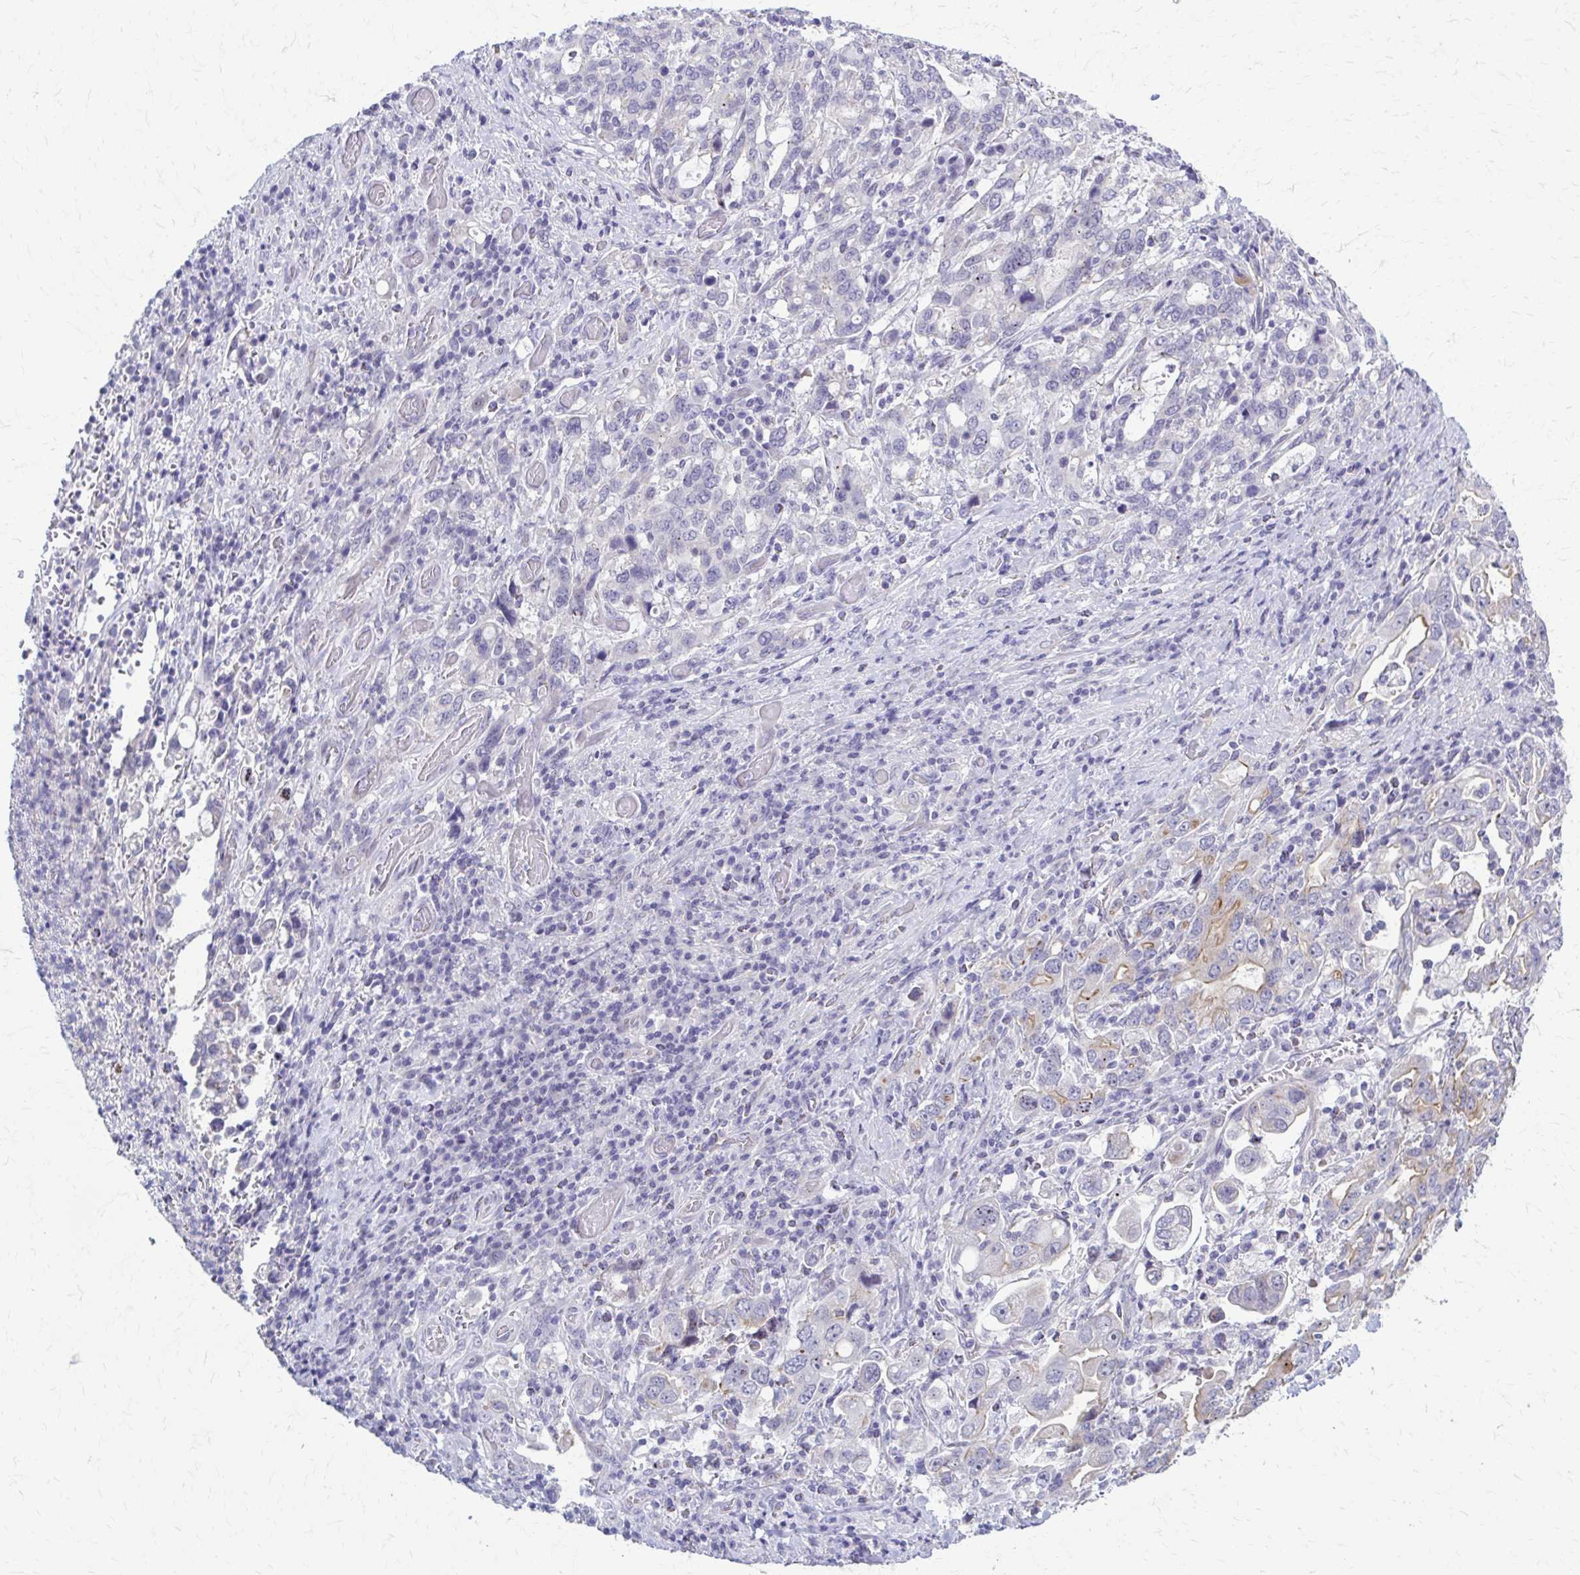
{"staining": {"intensity": "negative", "quantity": "none", "location": "none"}, "tissue": "stomach cancer", "cell_type": "Tumor cells", "image_type": "cancer", "snomed": [{"axis": "morphology", "description": "Adenocarcinoma, NOS"}, {"axis": "topography", "description": "Stomach, upper"}, {"axis": "topography", "description": "Stomach"}], "caption": "Human stomach cancer stained for a protein using immunohistochemistry (IHC) shows no positivity in tumor cells.", "gene": "RHOBTB2", "patient": {"sex": "male", "age": 62}}